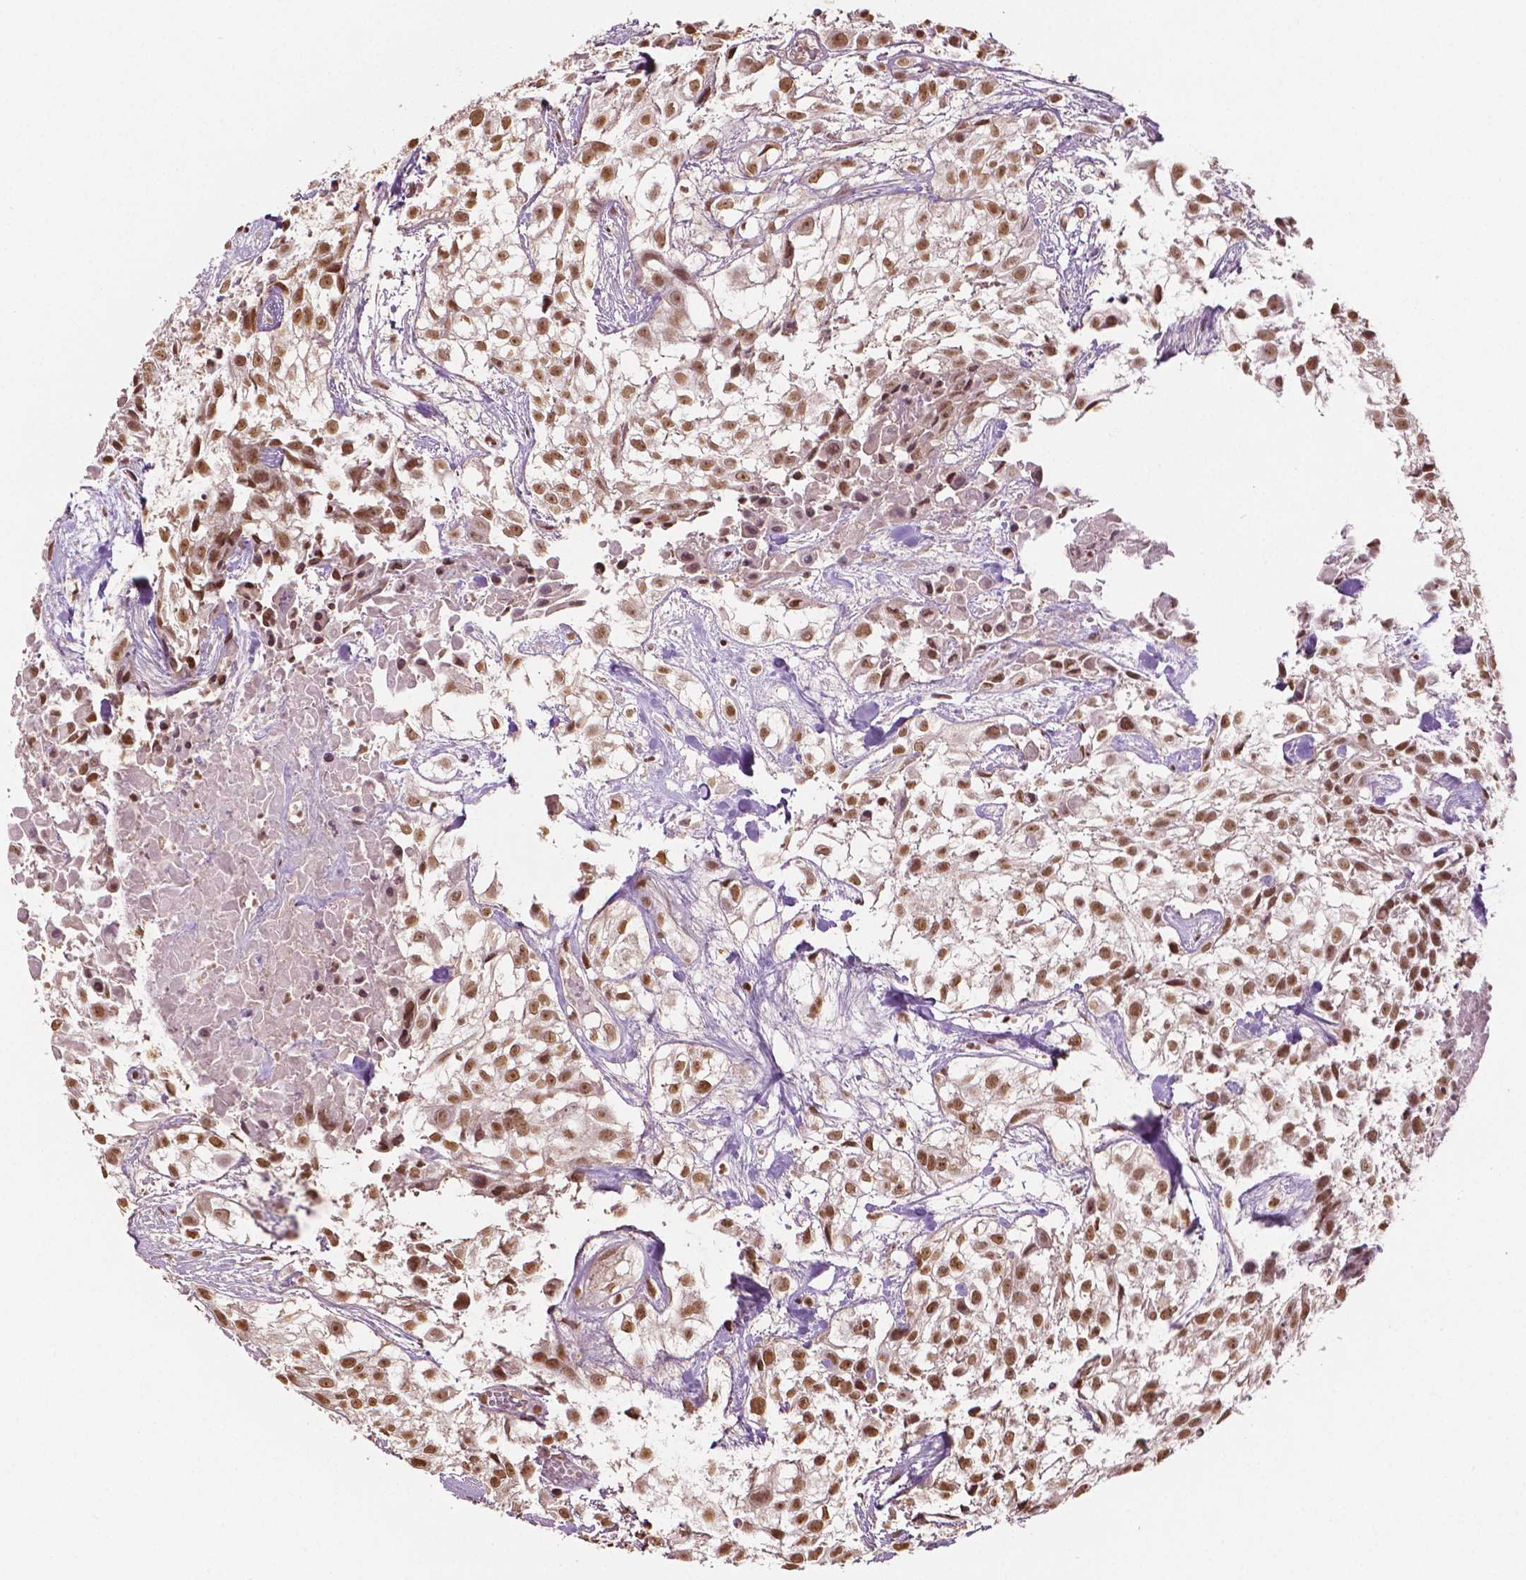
{"staining": {"intensity": "moderate", "quantity": ">75%", "location": "nuclear"}, "tissue": "urothelial cancer", "cell_type": "Tumor cells", "image_type": "cancer", "snomed": [{"axis": "morphology", "description": "Urothelial carcinoma, High grade"}, {"axis": "topography", "description": "Urinary bladder"}], "caption": "The immunohistochemical stain labels moderate nuclear staining in tumor cells of high-grade urothelial carcinoma tissue. The protein is stained brown, and the nuclei are stained in blue (DAB (3,3'-diaminobenzidine) IHC with brightfield microscopy, high magnification).", "gene": "DEK", "patient": {"sex": "male", "age": 56}}